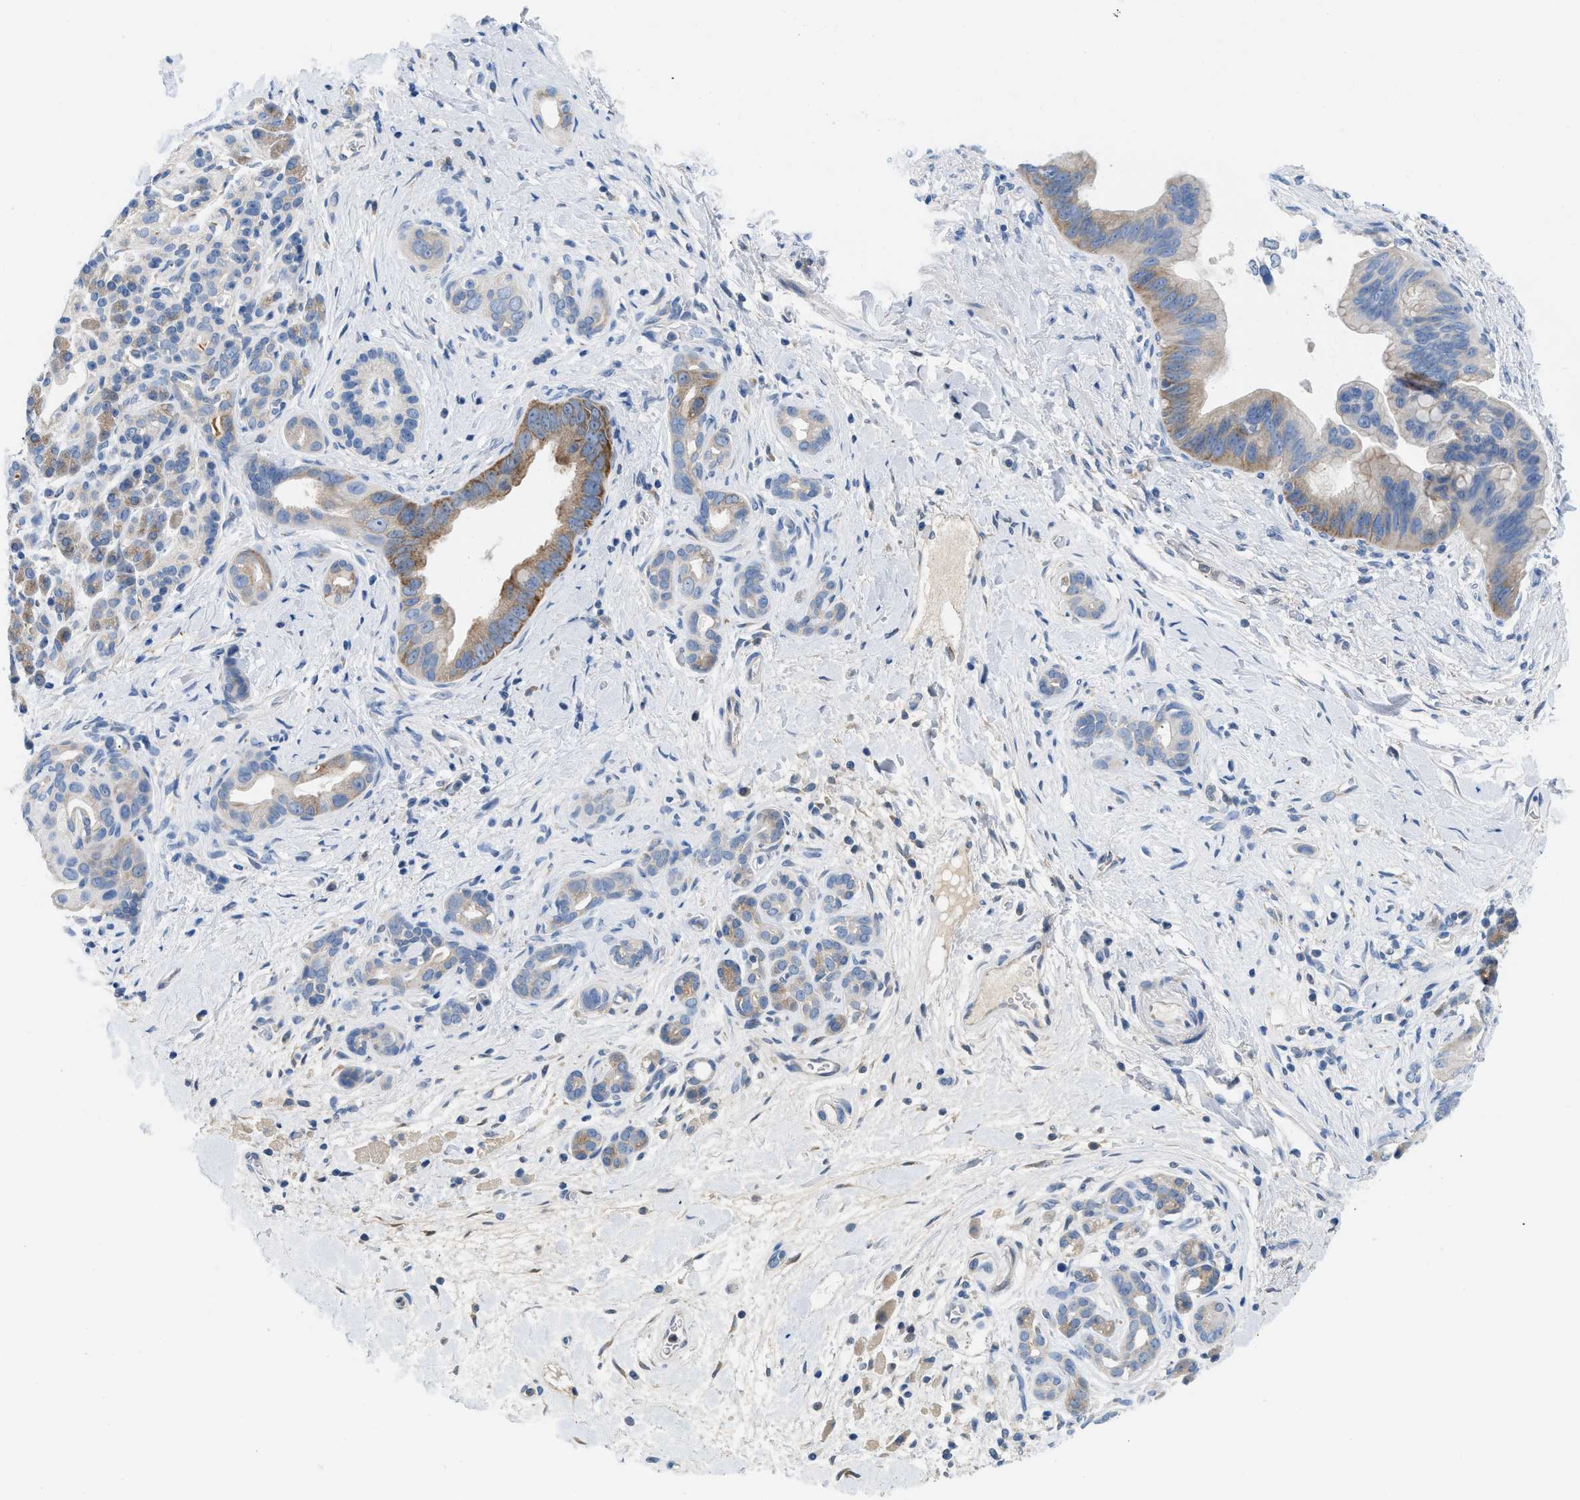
{"staining": {"intensity": "moderate", "quantity": "25%-75%", "location": "cytoplasmic/membranous"}, "tissue": "pancreatic cancer", "cell_type": "Tumor cells", "image_type": "cancer", "snomed": [{"axis": "morphology", "description": "Adenocarcinoma, NOS"}, {"axis": "topography", "description": "Pancreas"}], "caption": "Immunohistochemistry image of neoplastic tissue: pancreatic adenocarcinoma stained using IHC reveals medium levels of moderate protein expression localized specifically in the cytoplasmic/membranous of tumor cells, appearing as a cytoplasmic/membranous brown color.", "gene": "BNC2", "patient": {"sex": "male", "age": 55}}